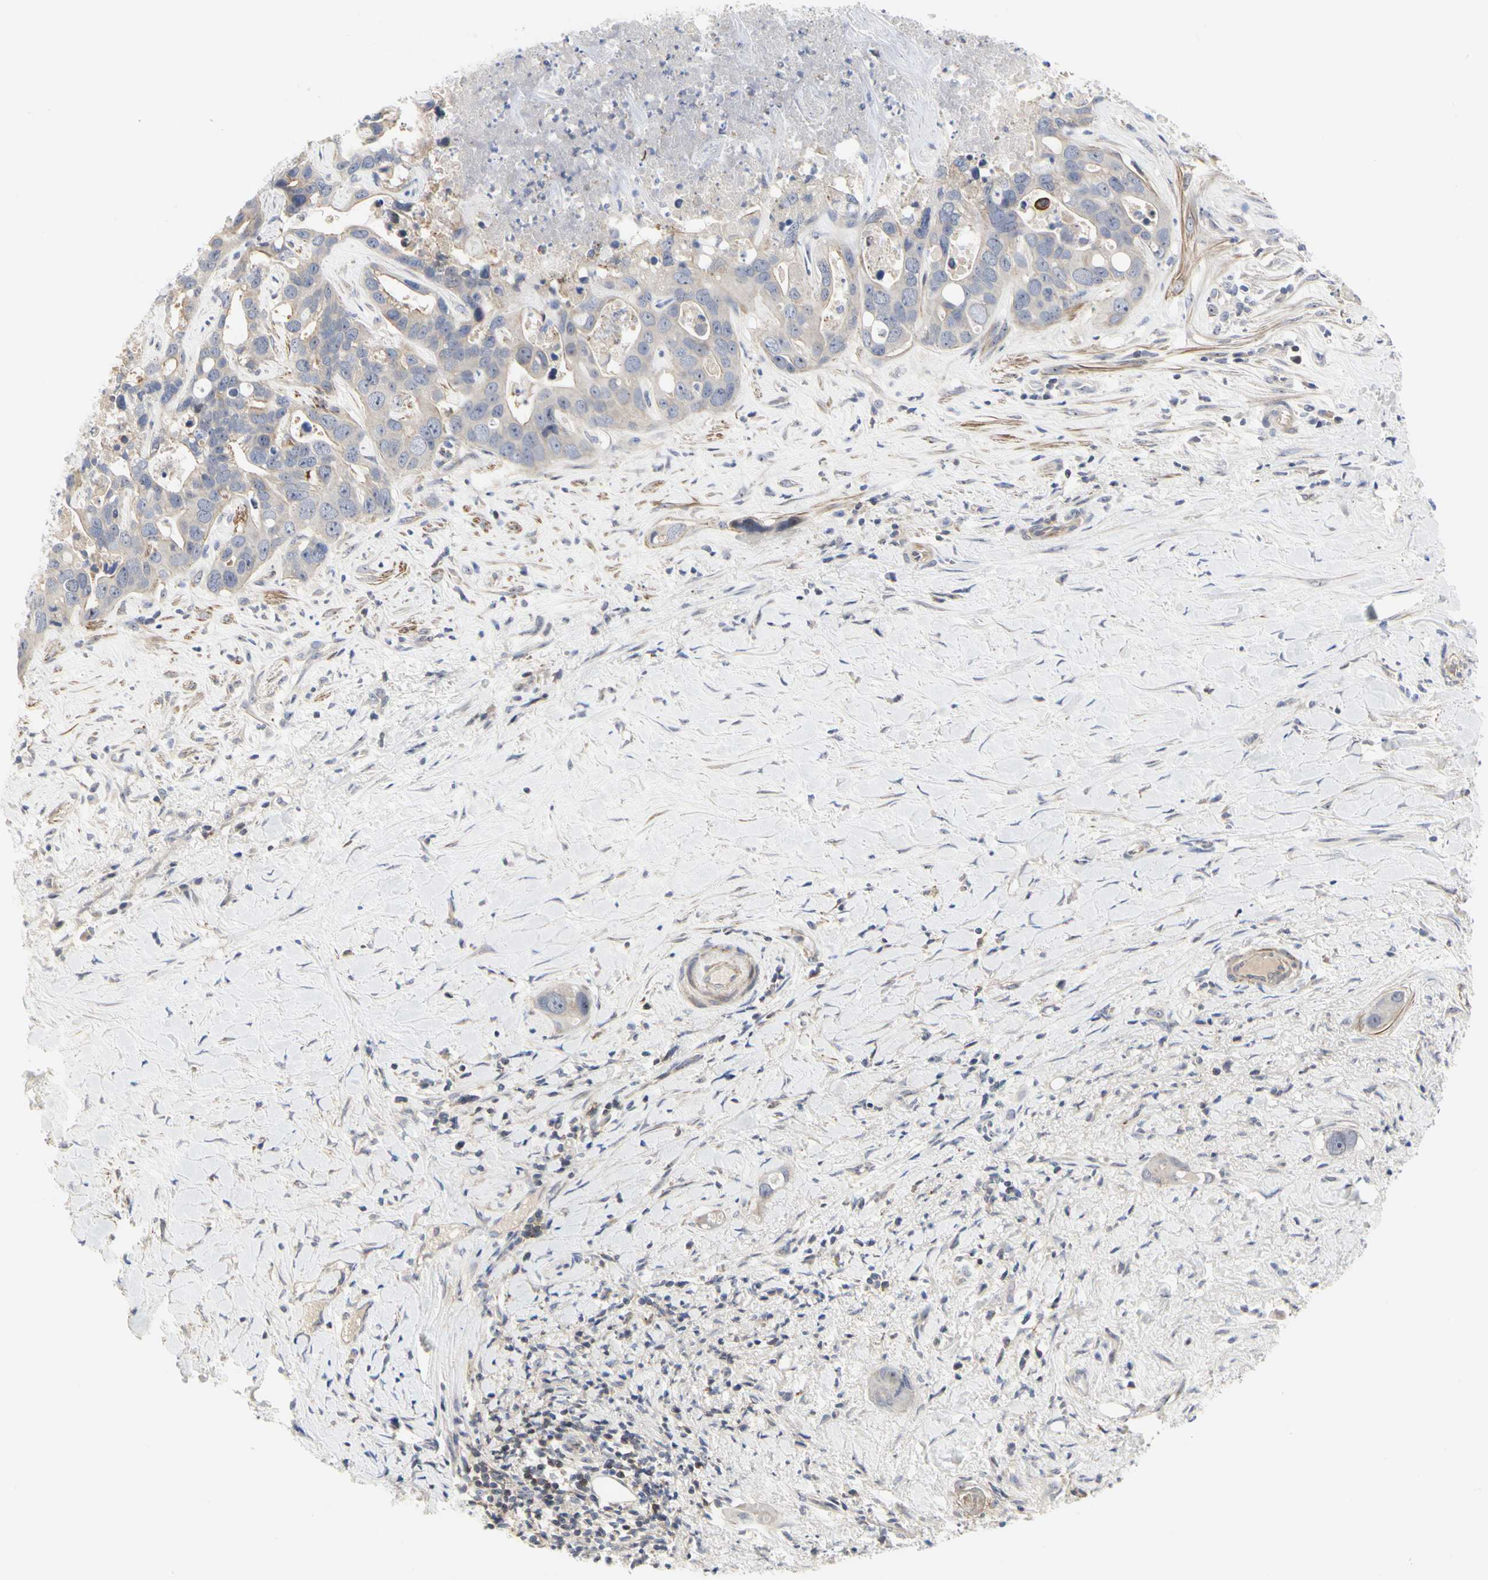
{"staining": {"intensity": "negative", "quantity": "none", "location": "none"}, "tissue": "liver cancer", "cell_type": "Tumor cells", "image_type": "cancer", "snomed": [{"axis": "morphology", "description": "Cholangiocarcinoma"}, {"axis": "topography", "description": "Liver"}], "caption": "Liver cancer was stained to show a protein in brown. There is no significant expression in tumor cells.", "gene": "SHANK2", "patient": {"sex": "female", "age": 65}}